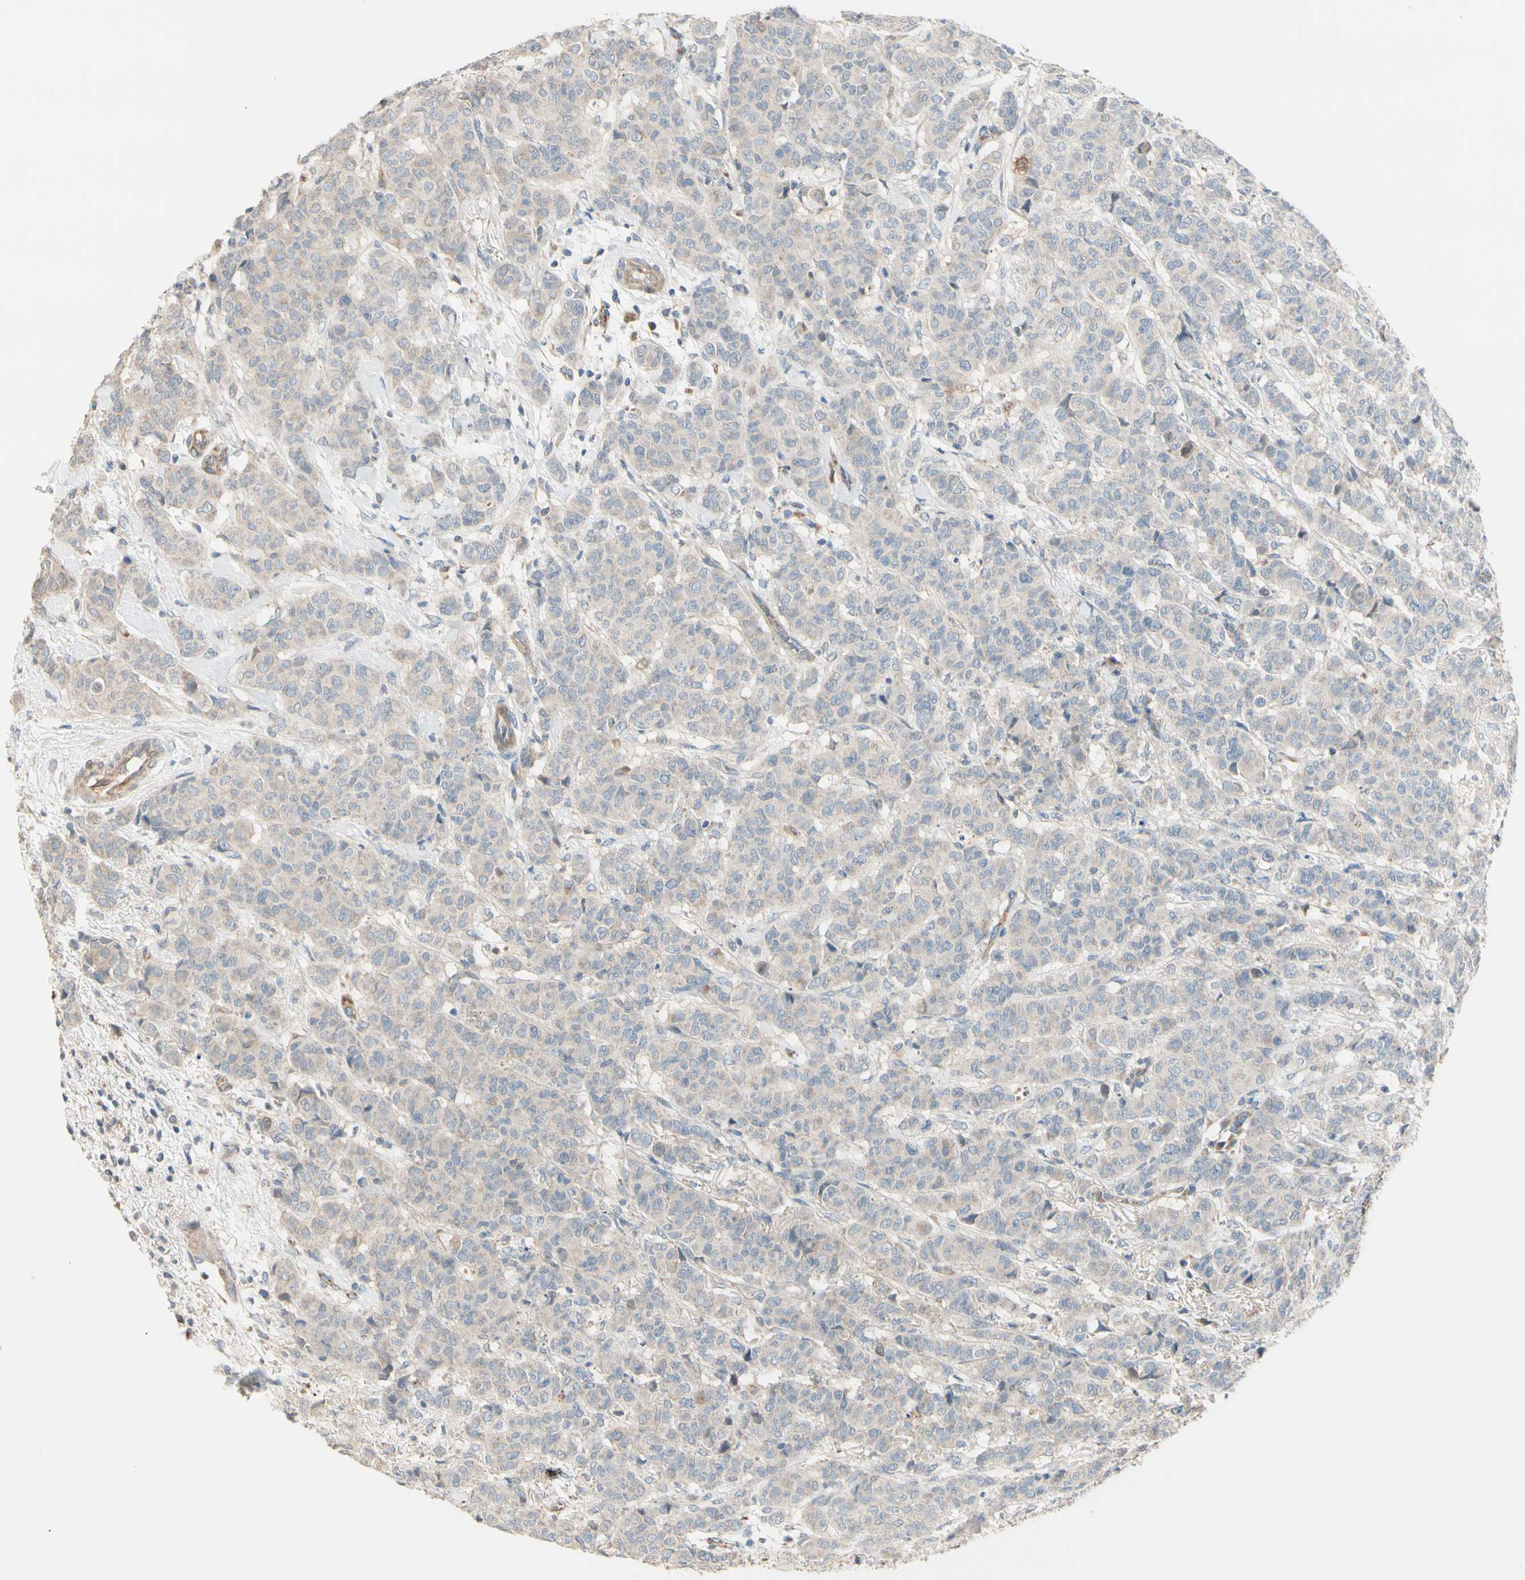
{"staining": {"intensity": "weak", "quantity": ">75%", "location": "cytoplasmic/membranous"}, "tissue": "breast cancer", "cell_type": "Tumor cells", "image_type": "cancer", "snomed": [{"axis": "morphology", "description": "Duct carcinoma"}, {"axis": "topography", "description": "Breast"}], "caption": "Weak cytoplasmic/membranous staining is appreciated in about >75% of tumor cells in breast cancer. (brown staining indicates protein expression, while blue staining denotes nuclei).", "gene": "EPHA3", "patient": {"sex": "female", "age": 40}}